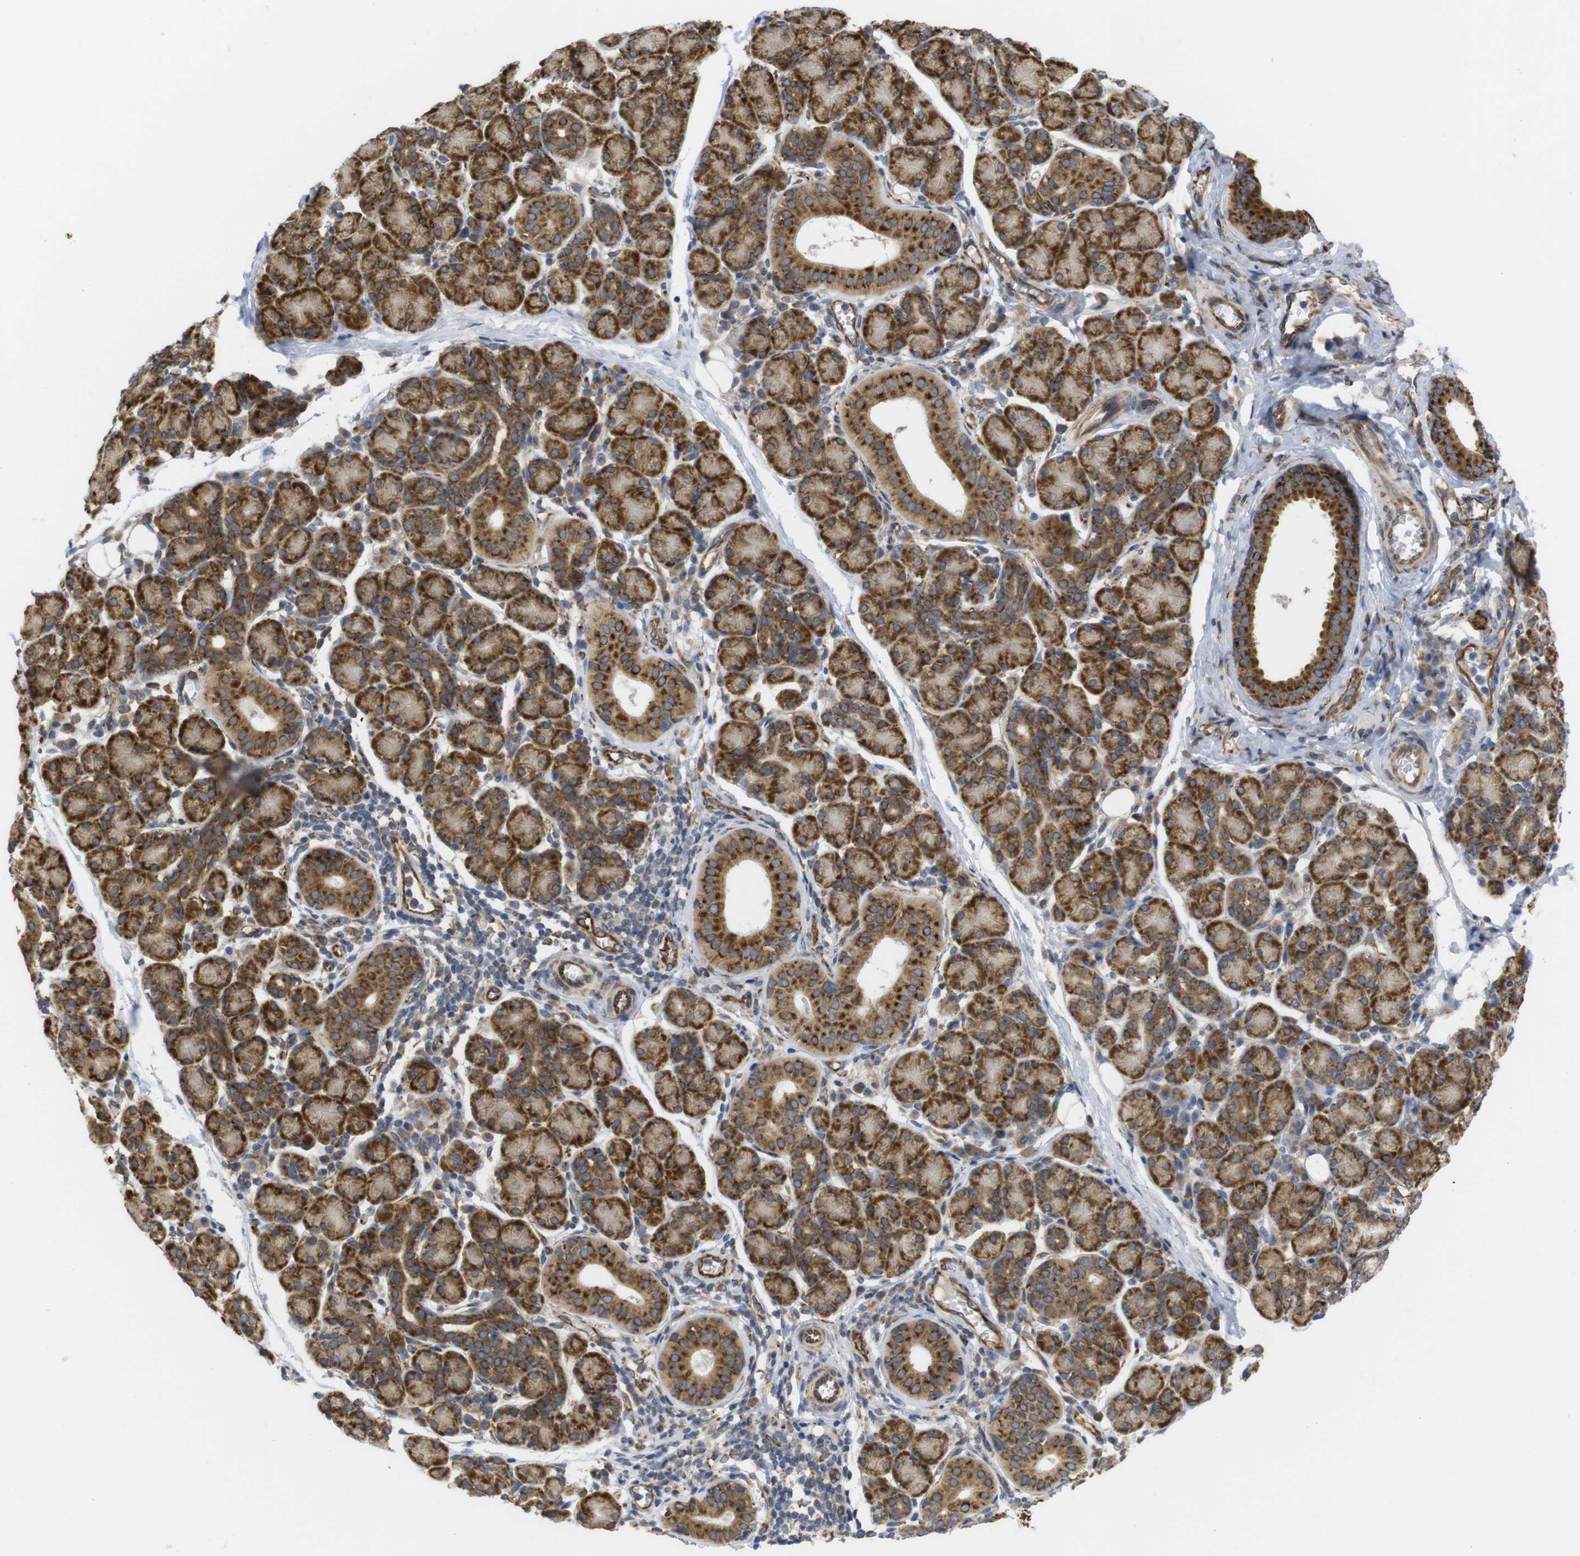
{"staining": {"intensity": "strong", "quantity": ">75%", "location": "cytoplasmic/membranous"}, "tissue": "salivary gland", "cell_type": "Glandular cells", "image_type": "normal", "snomed": [{"axis": "morphology", "description": "Normal tissue, NOS"}, {"axis": "morphology", "description": "Inflammation, NOS"}, {"axis": "topography", "description": "Lymph node"}, {"axis": "topography", "description": "Salivary gland"}], "caption": "This photomicrograph exhibits unremarkable salivary gland stained with immunohistochemistry to label a protein in brown. The cytoplasmic/membranous of glandular cells show strong positivity for the protein. Nuclei are counter-stained blue.", "gene": "PCNX2", "patient": {"sex": "male", "age": 3}}